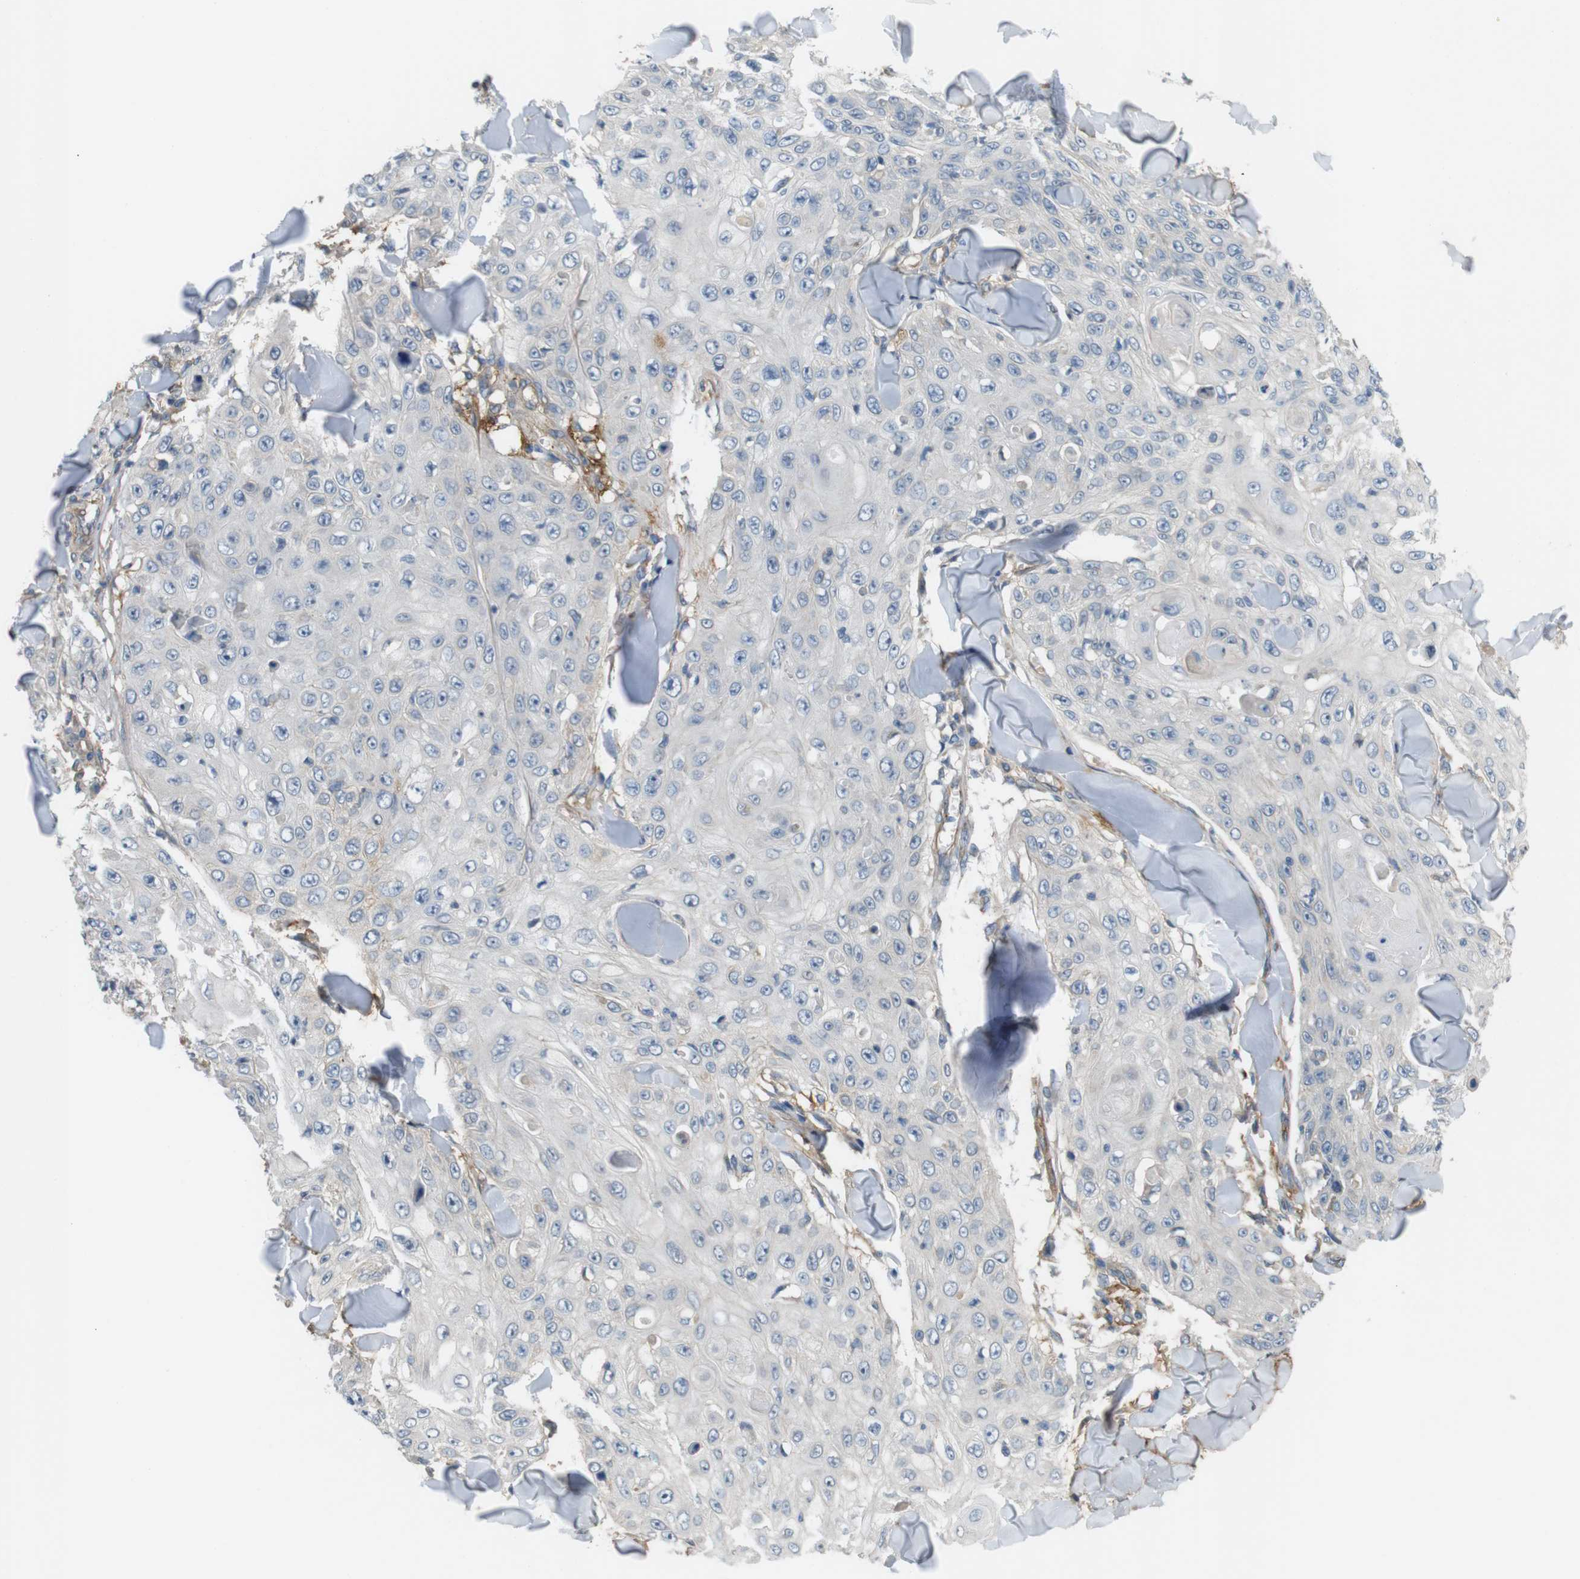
{"staining": {"intensity": "negative", "quantity": "none", "location": "none"}, "tissue": "skin cancer", "cell_type": "Tumor cells", "image_type": "cancer", "snomed": [{"axis": "morphology", "description": "Squamous cell carcinoma, NOS"}, {"axis": "topography", "description": "Skin"}], "caption": "IHC histopathology image of human skin cancer (squamous cell carcinoma) stained for a protein (brown), which shows no staining in tumor cells. Nuclei are stained in blue.", "gene": "BVES", "patient": {"sex": "male", "age": 86}}